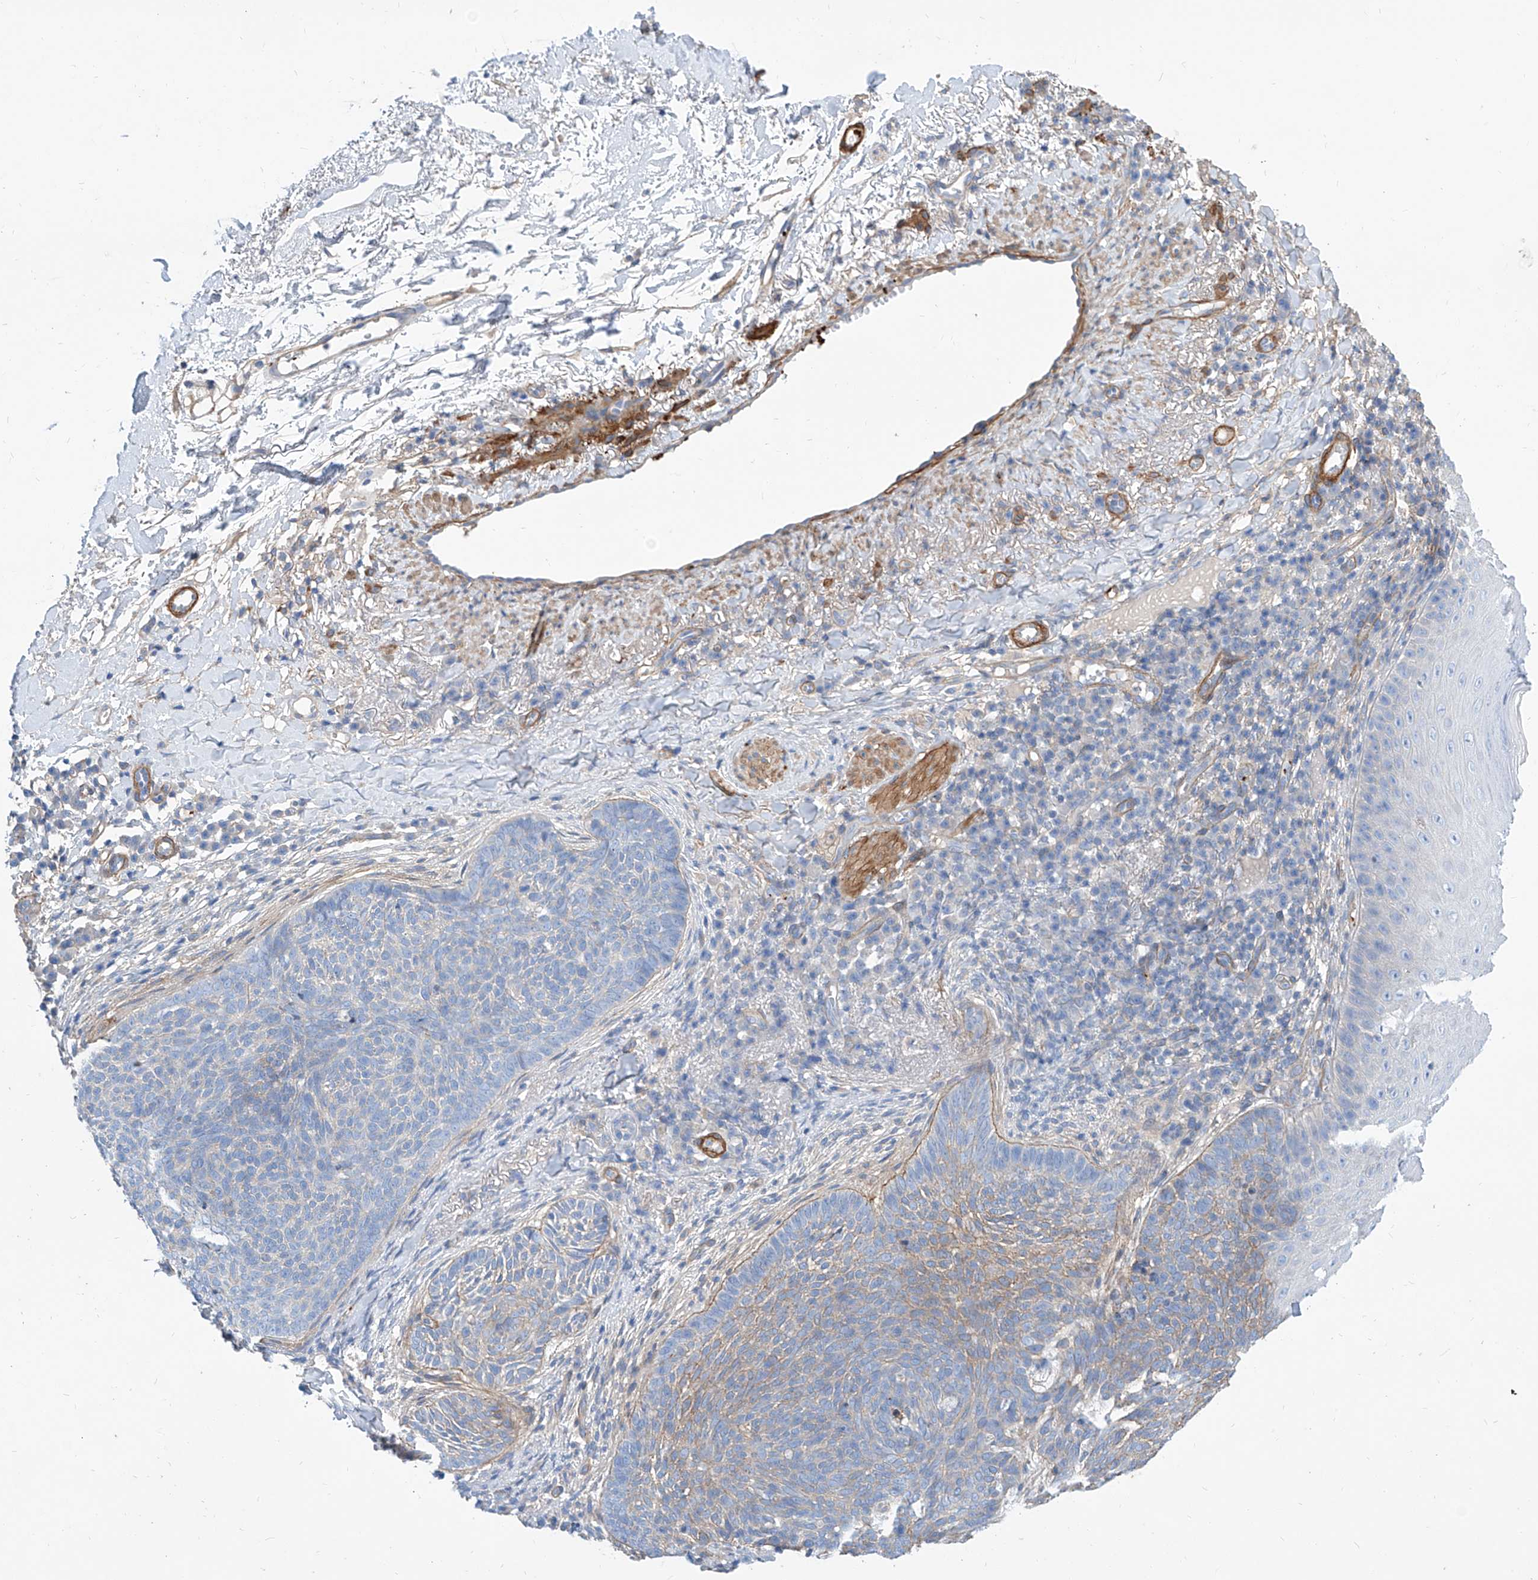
{"staining": {"intensity": "moderate", "quantity": "<25%", "location": "cytoplasmic/membranous"}, "tissue": "skin cancer", "cell_type": "Tumor cells", "image_type": "cancer", "snomed": [{"axis": "morphology", "description": "Basal cell carcinoma"}, {"axis": "topography", "description": "Skin"}], "caption": "Moderate cytoplasmic/membranous expression is appreciated in about <25% of tumor cells in skin cancer (basal cell carcinoma).", "gene": "TAS2R60", "patient": {"sex": "male", "age": 85}}